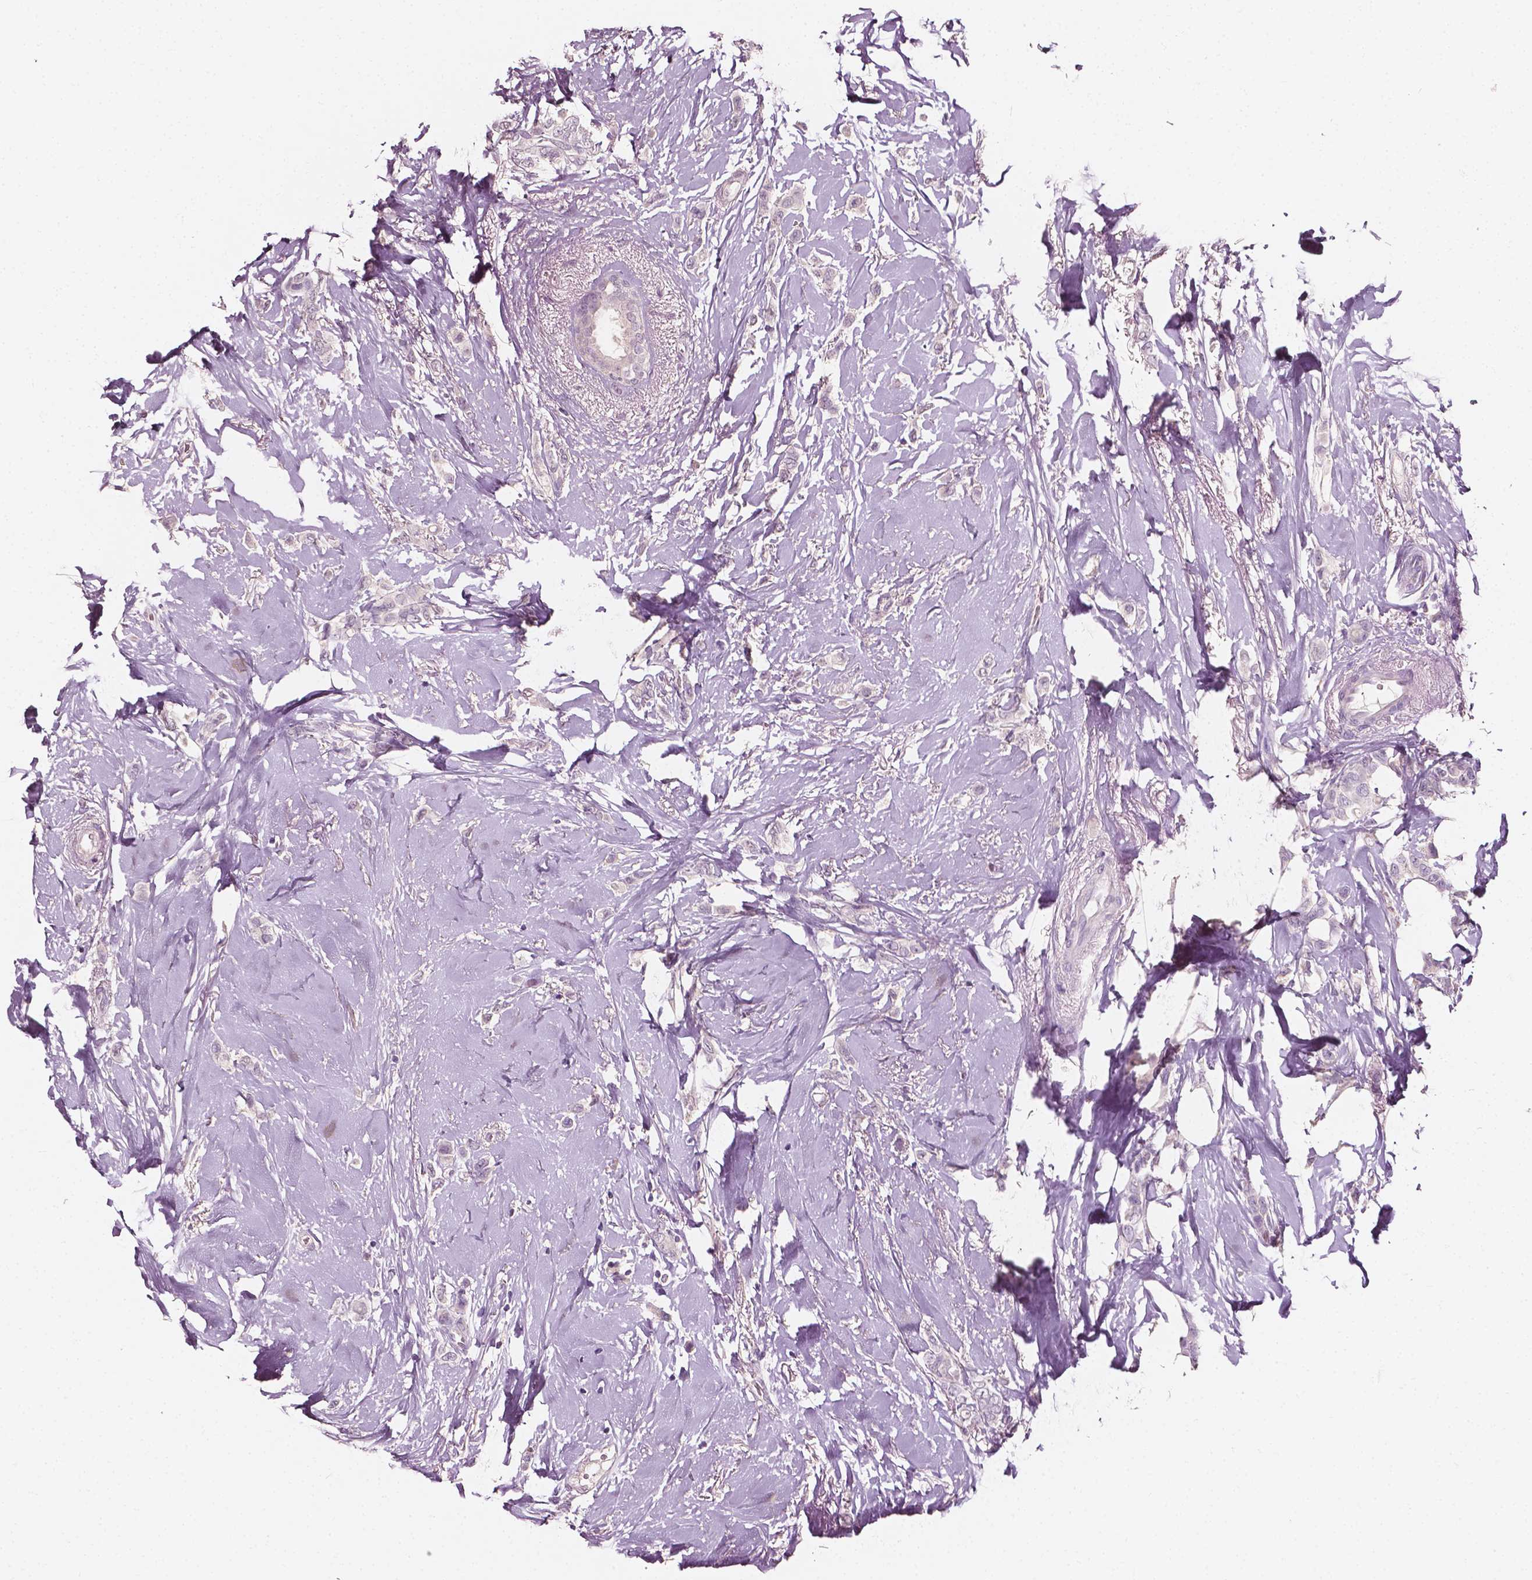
{"staining": {"intensity": "negative", "quantity": "none", "location": "none"}, "tissue": "breast cancer", "cell_type": "Tumor cells", "image_type": "cancer", "snomed": [{"axis": "morphology", "description": "Lobular carcinoma"}, {"axis": "topography", "description": "Breast"}], "caption": "There is no significant positivity in tumor cells of breast lobular carcinoma.", "gene": "PLA2R1", "patient": {"sex": "female", "age": 66}}